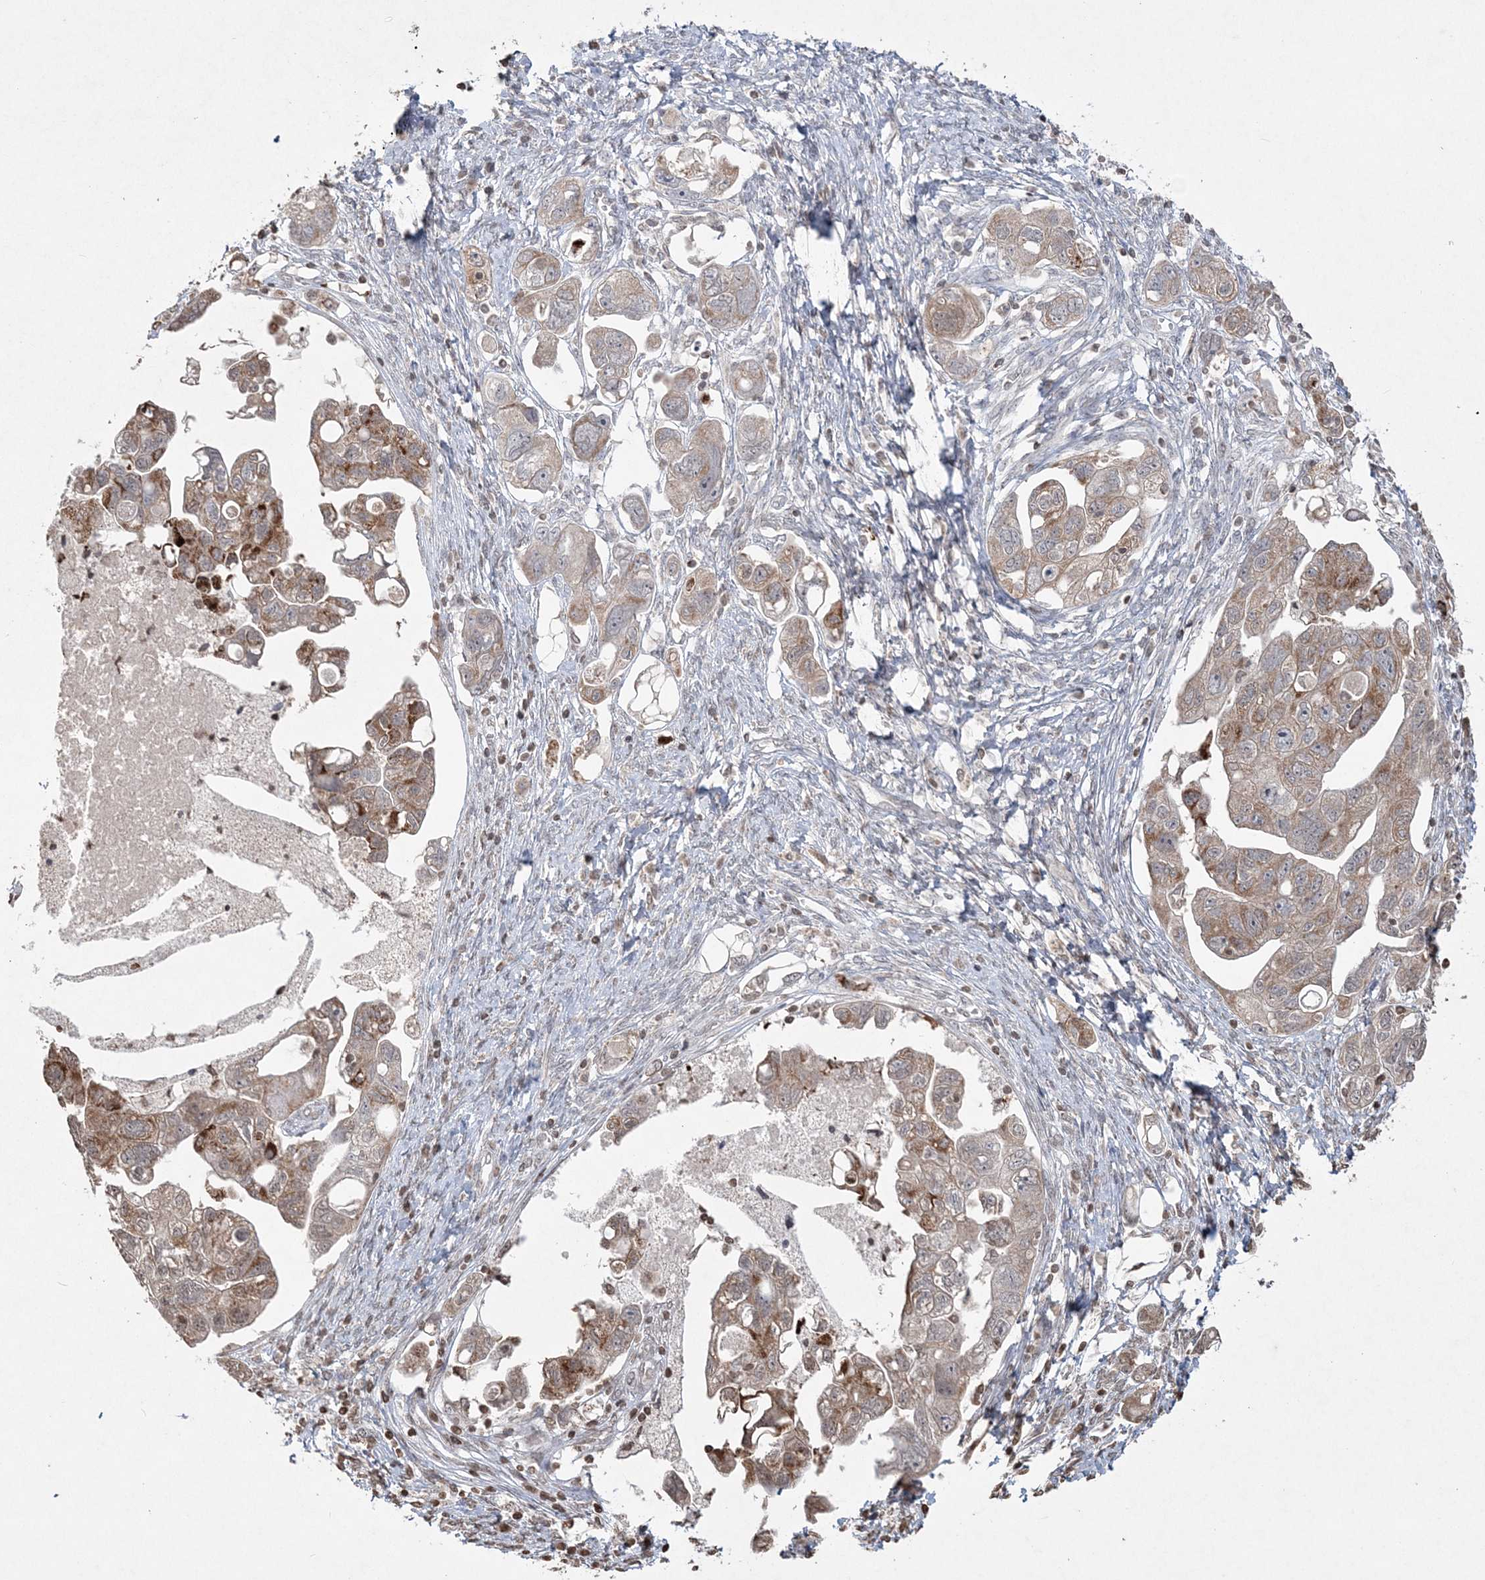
{"staining": {"intensity": "moderate", "quantity": "25%-75%", "location": "cytoplasmic/membranous"}, "tissue": "ovarian cancer", "cell_type": "Tumor cells", "image_type": "cancer", "snomed": [{"axis": "morphology", "description": "Carcinoma, NOS"}, {"axis": "morphology", "description": "Cystadenocarcinoma, serous, NOS"}, {"axis": "topography", "description": "Ovary"}], "caption": "Immunohistochemical staining of ovarian cancer (serous cystadenocarcinoma) displays medium levels of moderate cytoplasmic/membranous protein staining in about 25%-75% of tumor cells.", "gene": "TTC7A", "patient": {"sex": "female", "age": 69}}